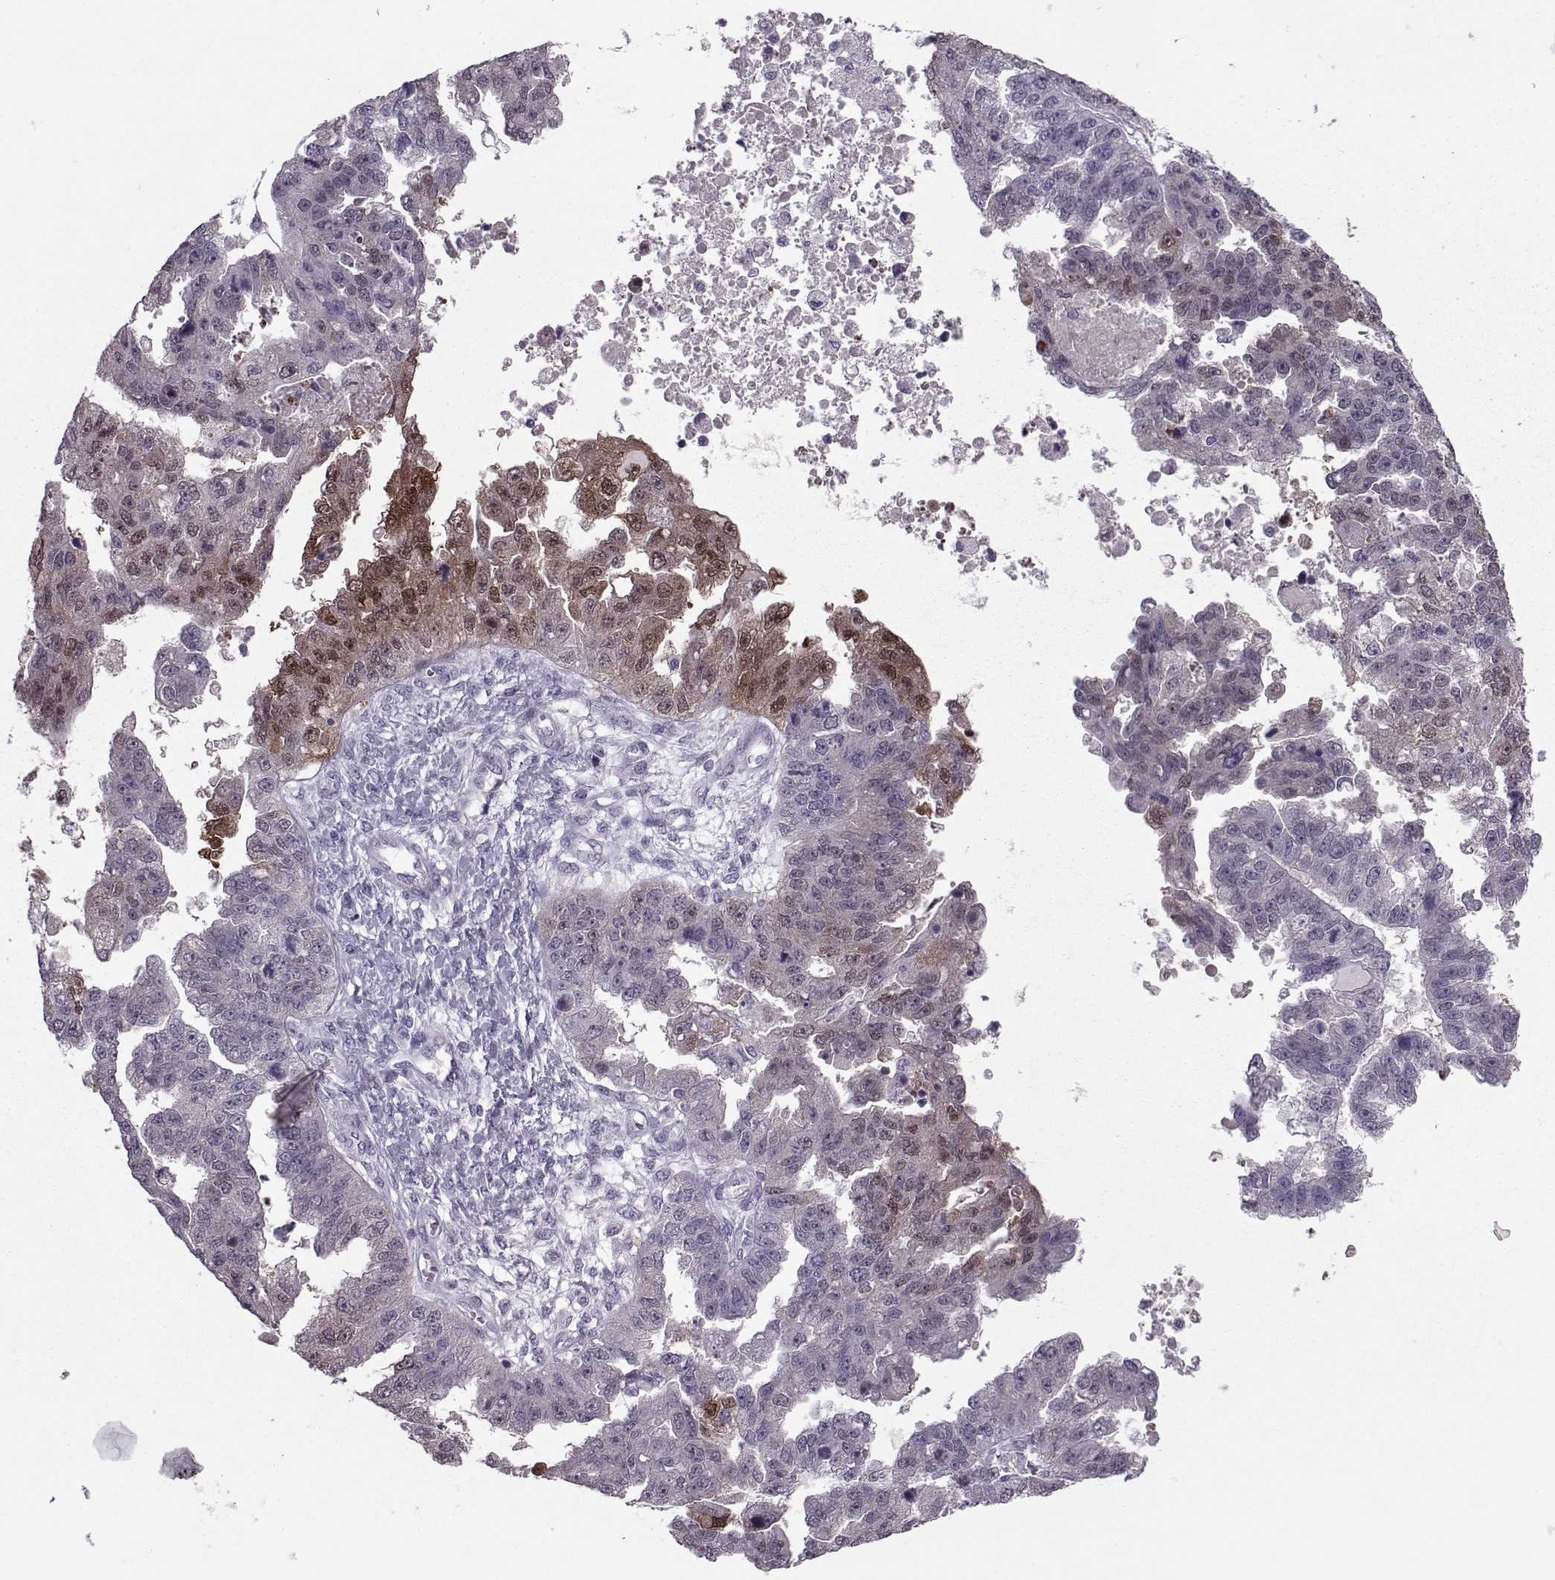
{"staining": {"intensity": "moderate", "quantity": "<25%", "location": "cytoplasmic/membranous,nuclear"}, "tissue": "ovarian cancer", "cell_type": "Tumor cells", "image_type": "cancer", "snomed": [{"axis": "morphology", "description": "Cystadenocarcinoma, serous, NOS"}, {"axis": "topography", "description": "Ovary"}], "caption": "About <25% of tumor cells in human ovarian cancer reveal moderate cytoplasmic/membranous and nuclear protein positivity as visualized by brown immunohistochemical staining.", "gene": "ASRGL1", "patient": {"sex": "female", "age": 58}}